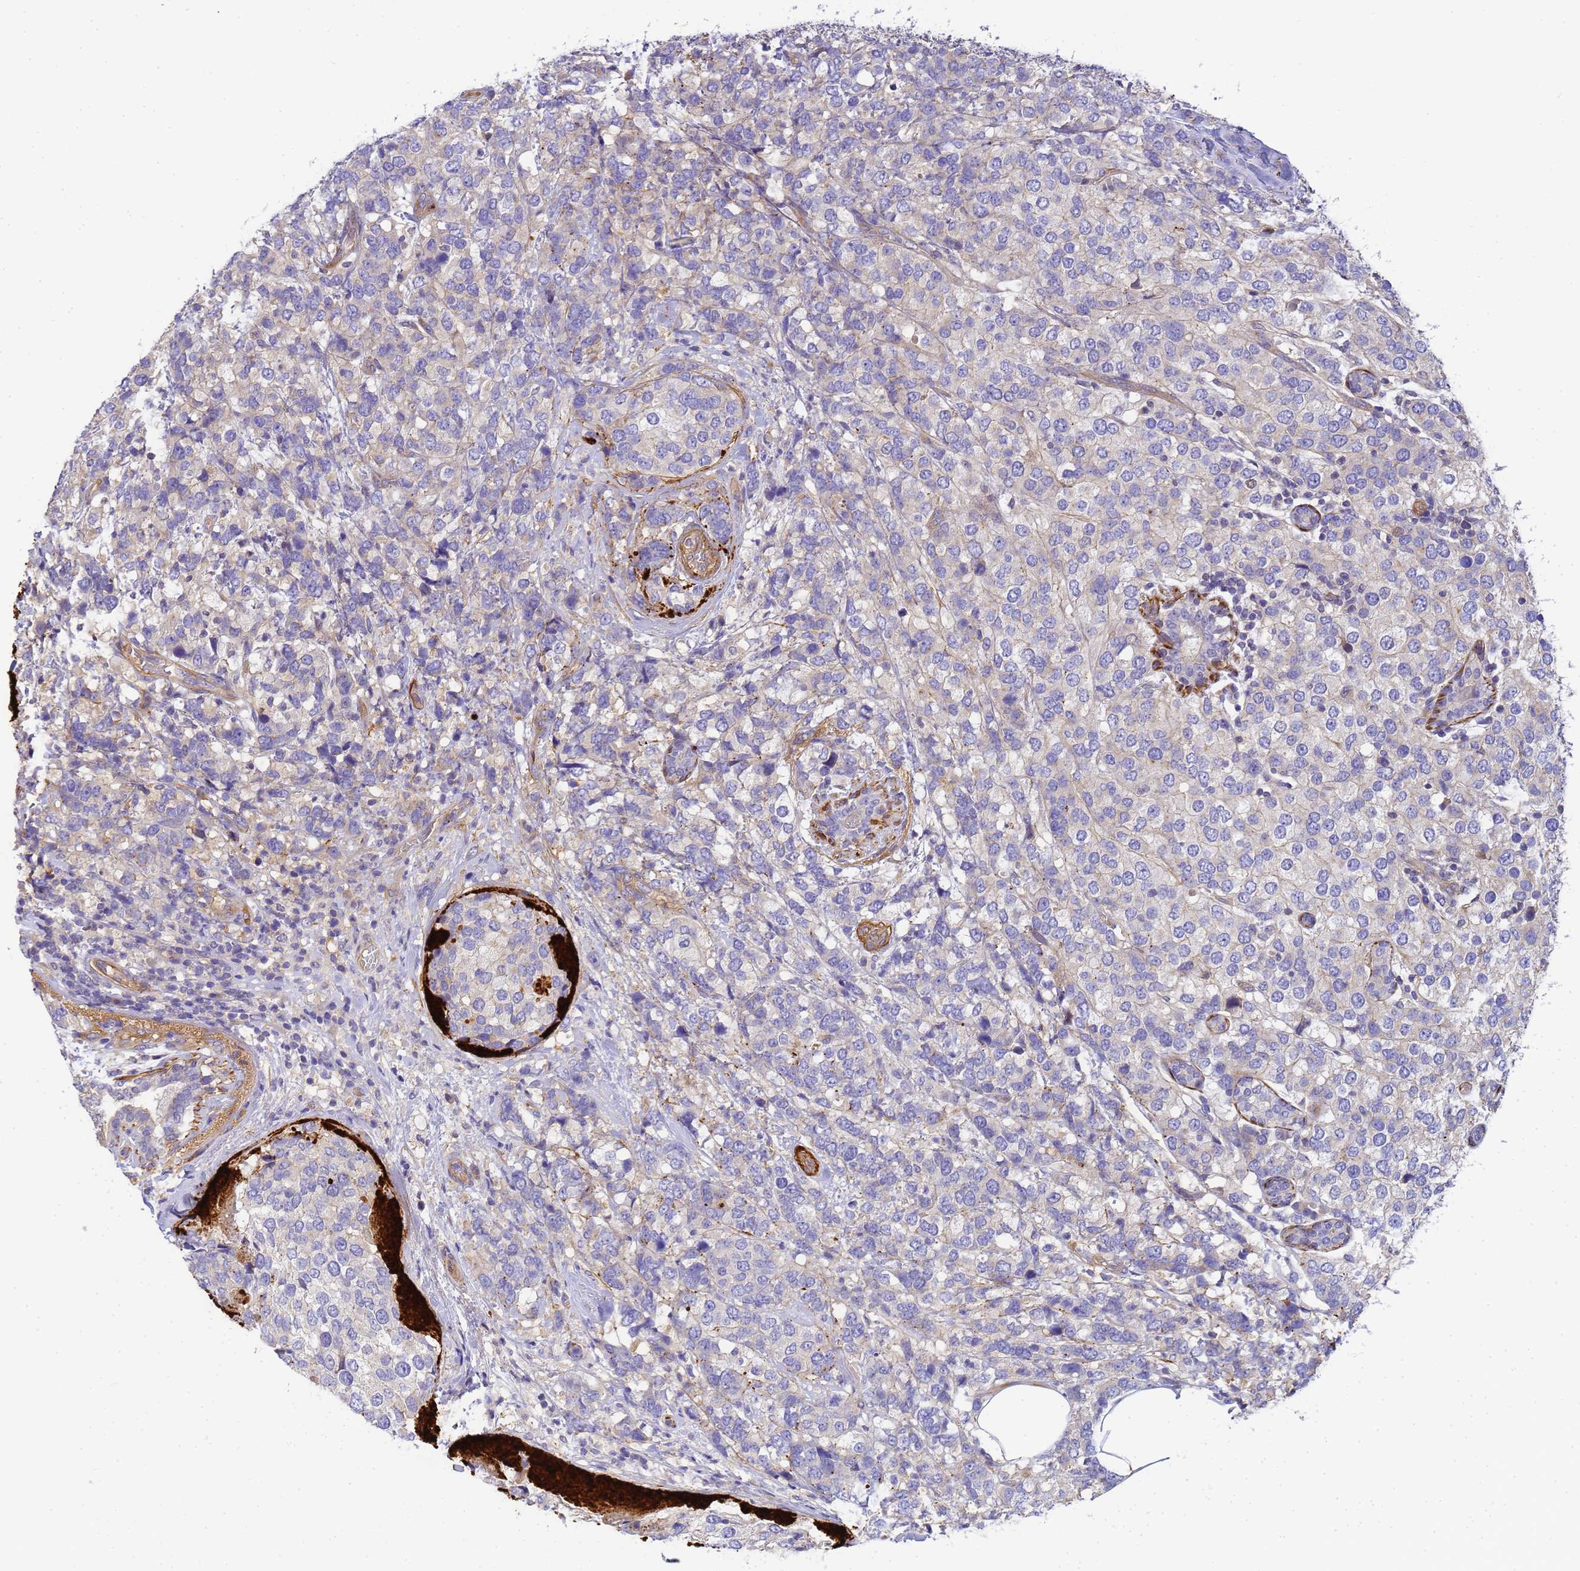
{"staining": {"intensity": "negative", "quantity": "none", "location": "none"}, "tissue": "breast cancer", "cell_type": "Tumor cells", "image_type": "cancer", "snomed": [{"axis": "morphology", "description": "Lobular carcinoma"}, {"axis": "topography", "description": "Breast"}], "caption": "This is an immunohistochemistry (IHC) histopathology image of lobular carcinoma (breast). There is no staining in tumor cells.", "gene": "MYL12A", "patient": {"sex": "female", "age": 59}}